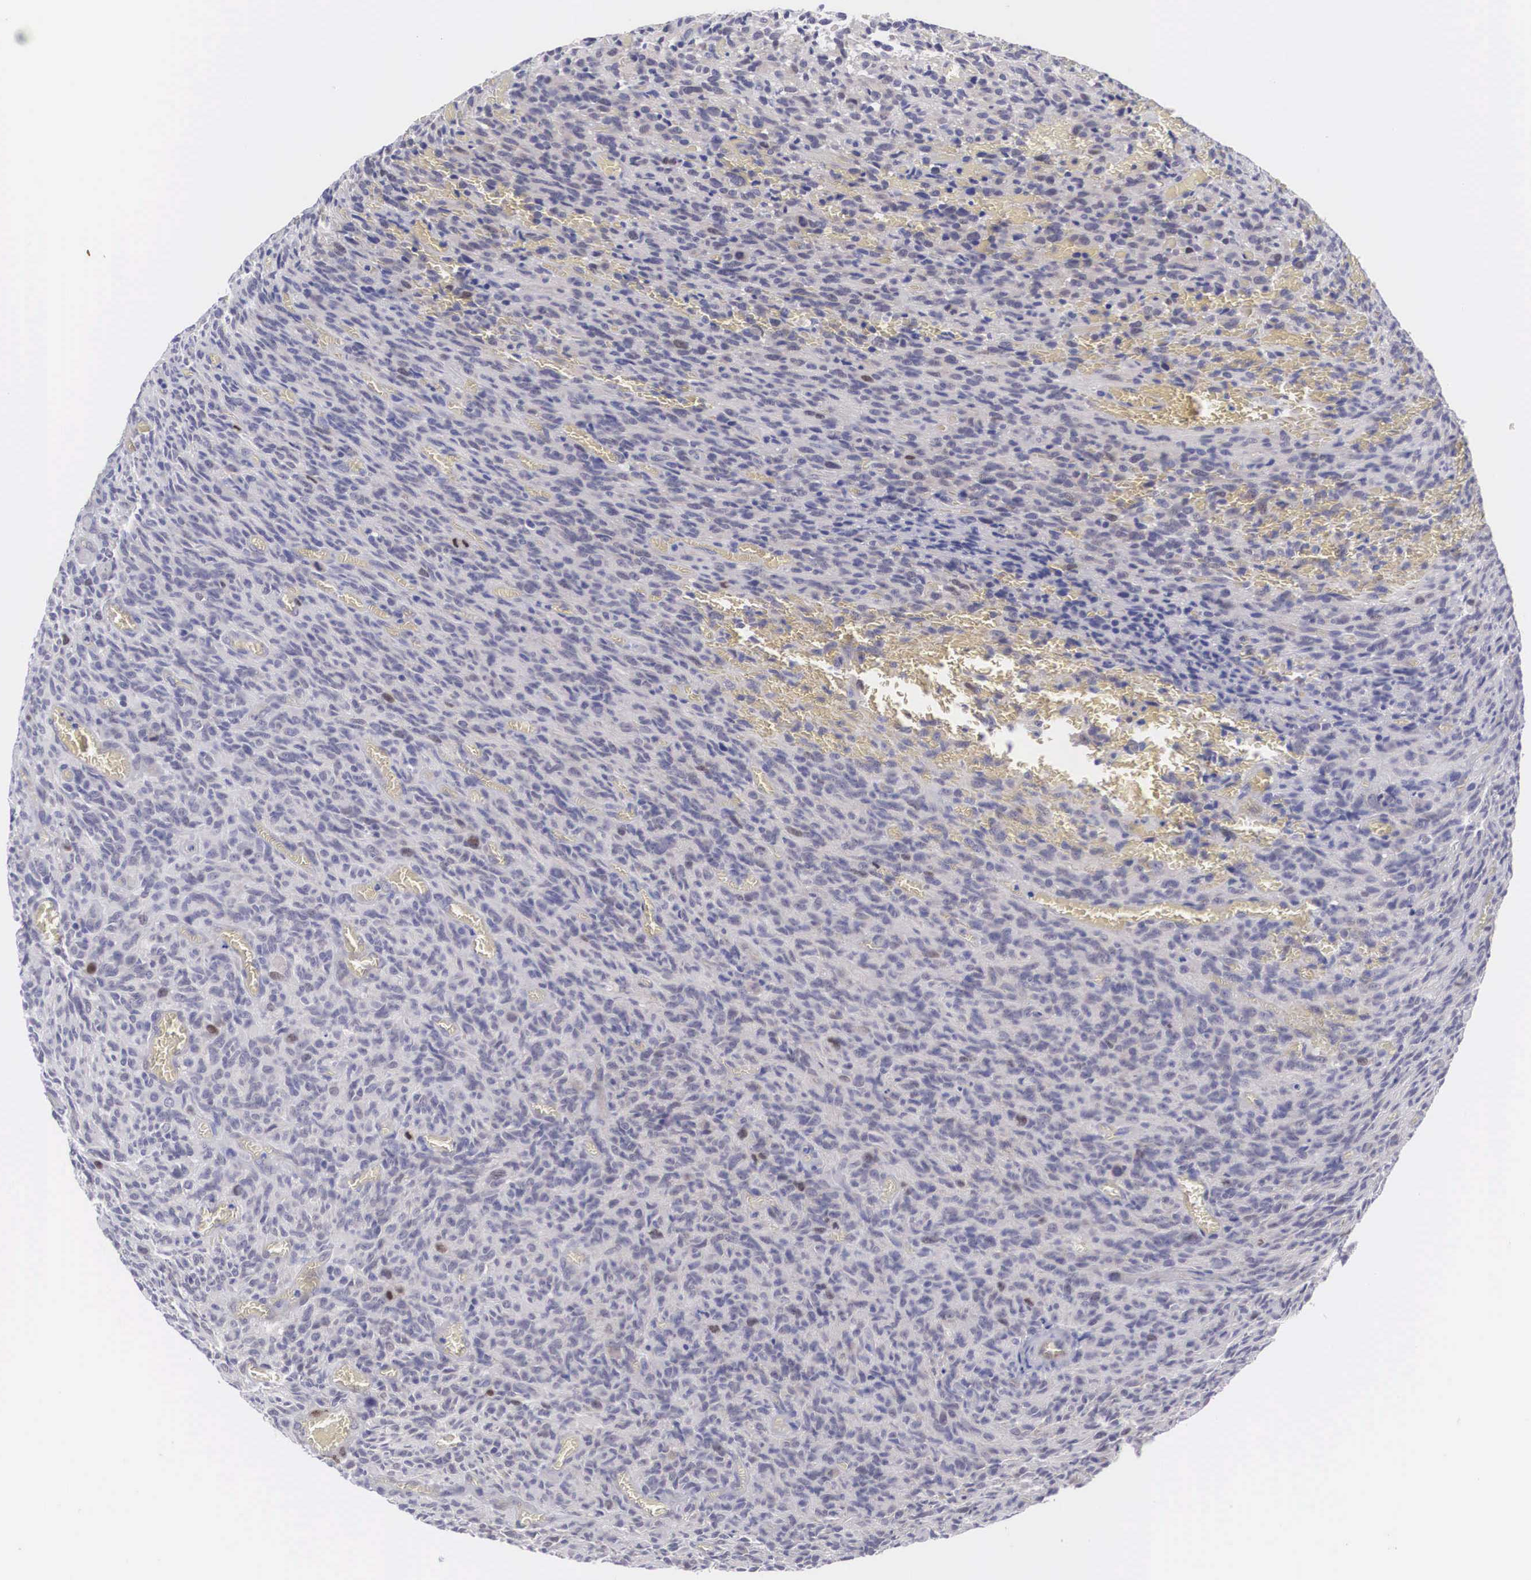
{"staining": {"intensity": "negative", "quantity": "none", "location": "none"}, "tissue": "glioma", "cell_type": "Tumor cells", "image_type": "cancer", "snomed": [{"axis": "morphology", "description": "Glioma, malignant, High grade"}, {"axis": "topography", "description": "Brain"}], "caption": "A micrograph of glioma stained for a protein reveals no brown staining in tumor cells. The staining was performed using DAB to visualize the protein expression in brown, while the nuclei were stained in blue with hematoxylin (Magnification: 20x).", "gene": "MAST4", "patient": {"sex": "male", "age": 56}}